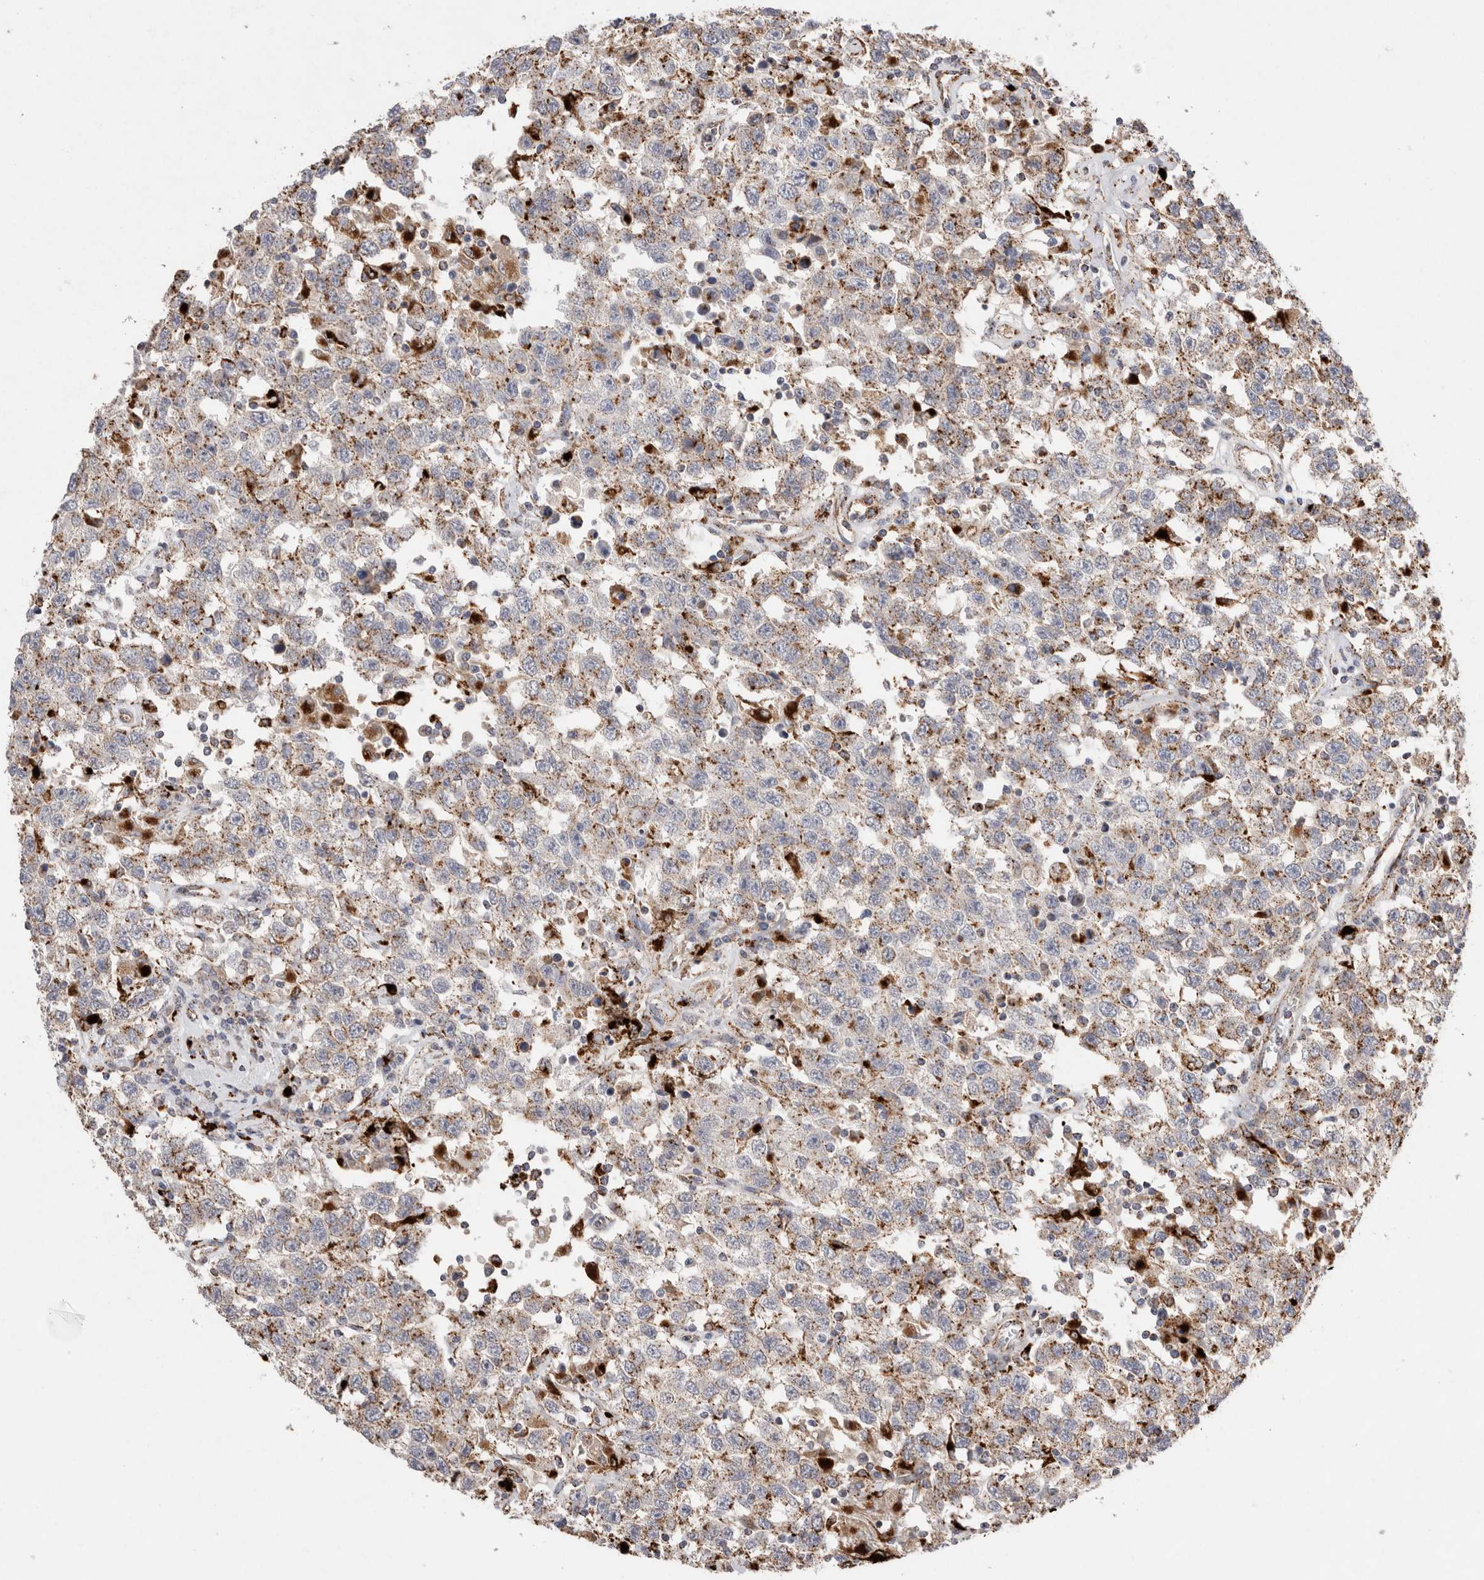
{"staining": {"intensity": "moderate", "quantity": ">75%", "location": "cytoplasmic/membranous"}, "tissue": "testis cancer", "cell_type": "Tumor cells", "image_type": "cancer", "snomed": [{"axis": "morphology", "description": "Seminoma, NOS"}, {"axis": "topography", "description": "Testis"}], "caption": "Moderate cytoplasmic/membranous positivity is identified in about >75% of tumor cells in seminoma (testis).", "gene": "CTSA", "patient": {"sex": "male", "age": 41}}